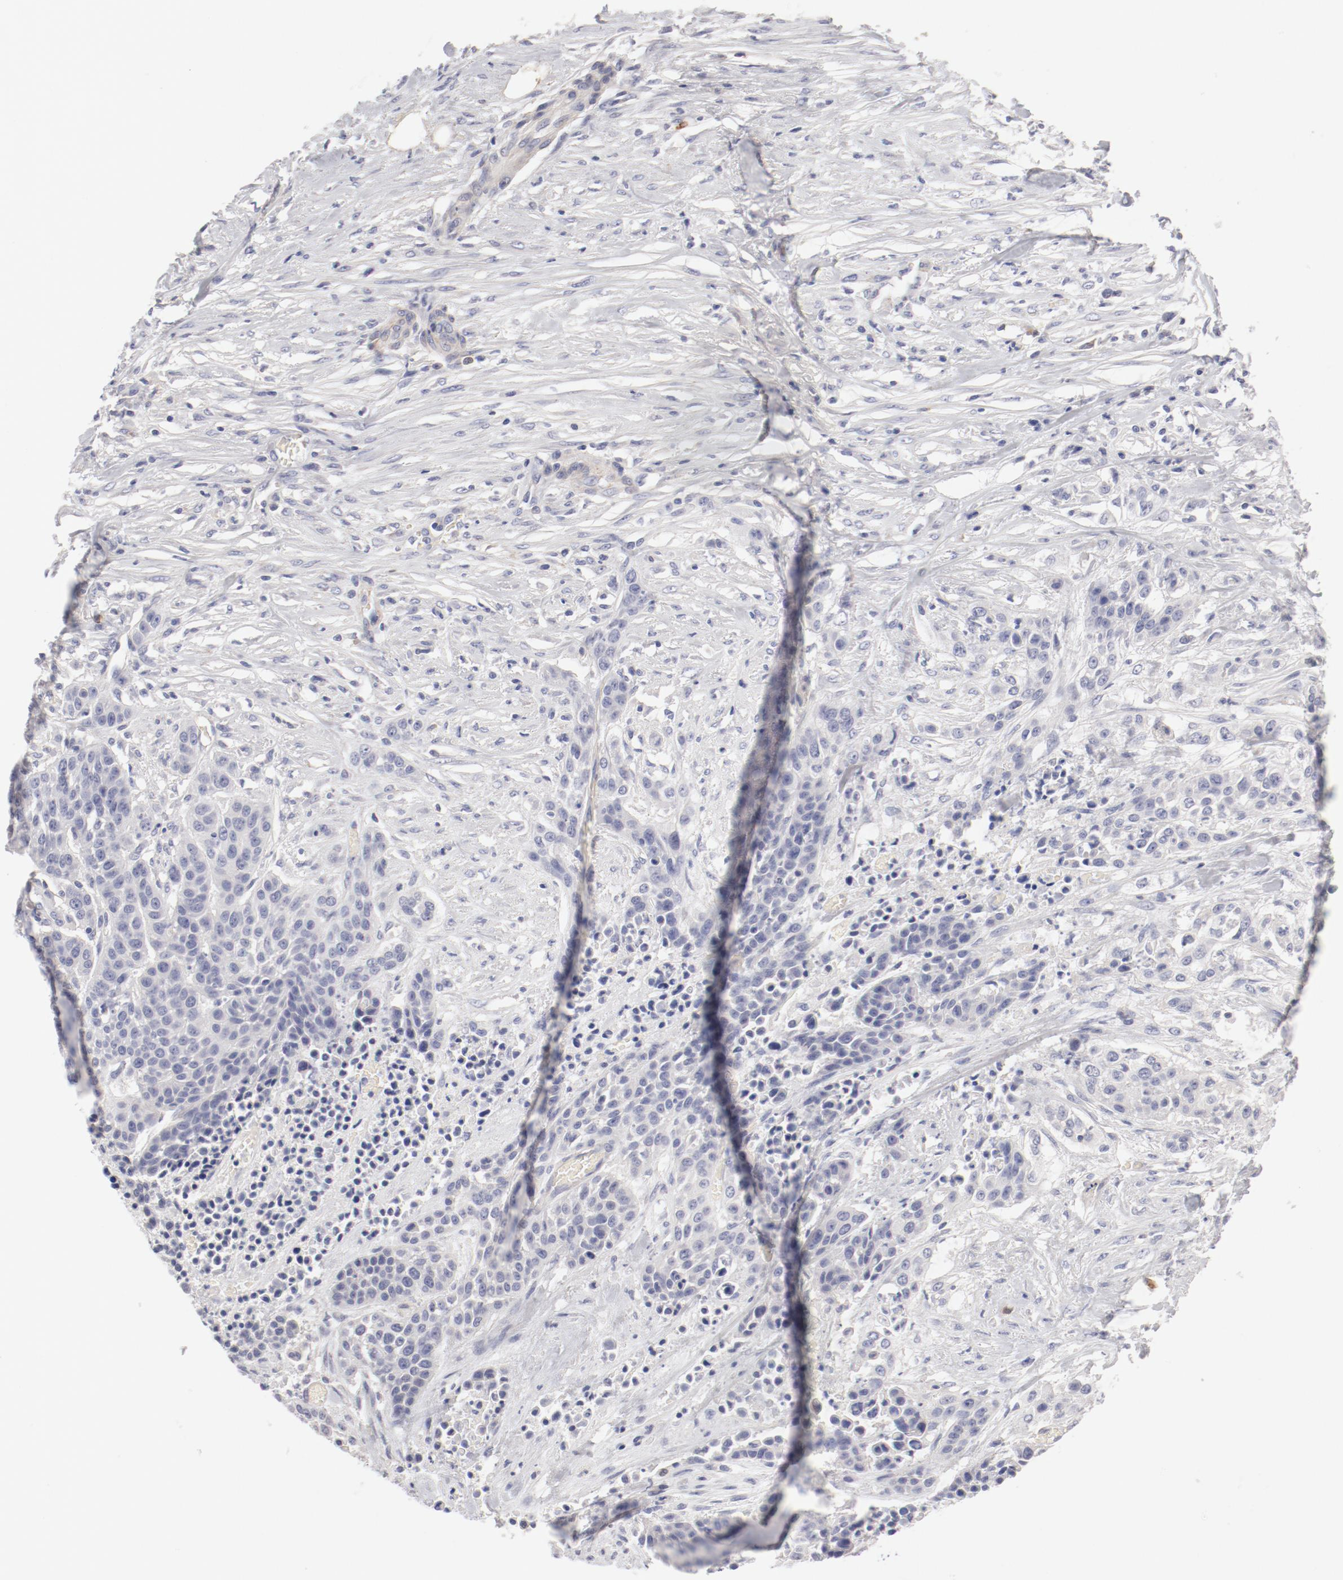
{"staining": {"intensity": "negative", "quantity": "none", "location": "none"}, "tissue": "urothelial cancer", "cell_type": "Tumor cells", "image_type": "cancer", "snomed": [{"axis": "morphology", "description": "Urothelial carcinoma, High grade"}, {"axis": "topography", "description": "Urinary bladder"}], "caption": "This is a histopathology image of immunohistochemistry (IHC) staining of high-grade urothelial carcinoma, which shows no expression in tumor cells. Nuclei are stained in blue.", "gene": "LAX1", "patient": {"sex": "male", "age": 74}}